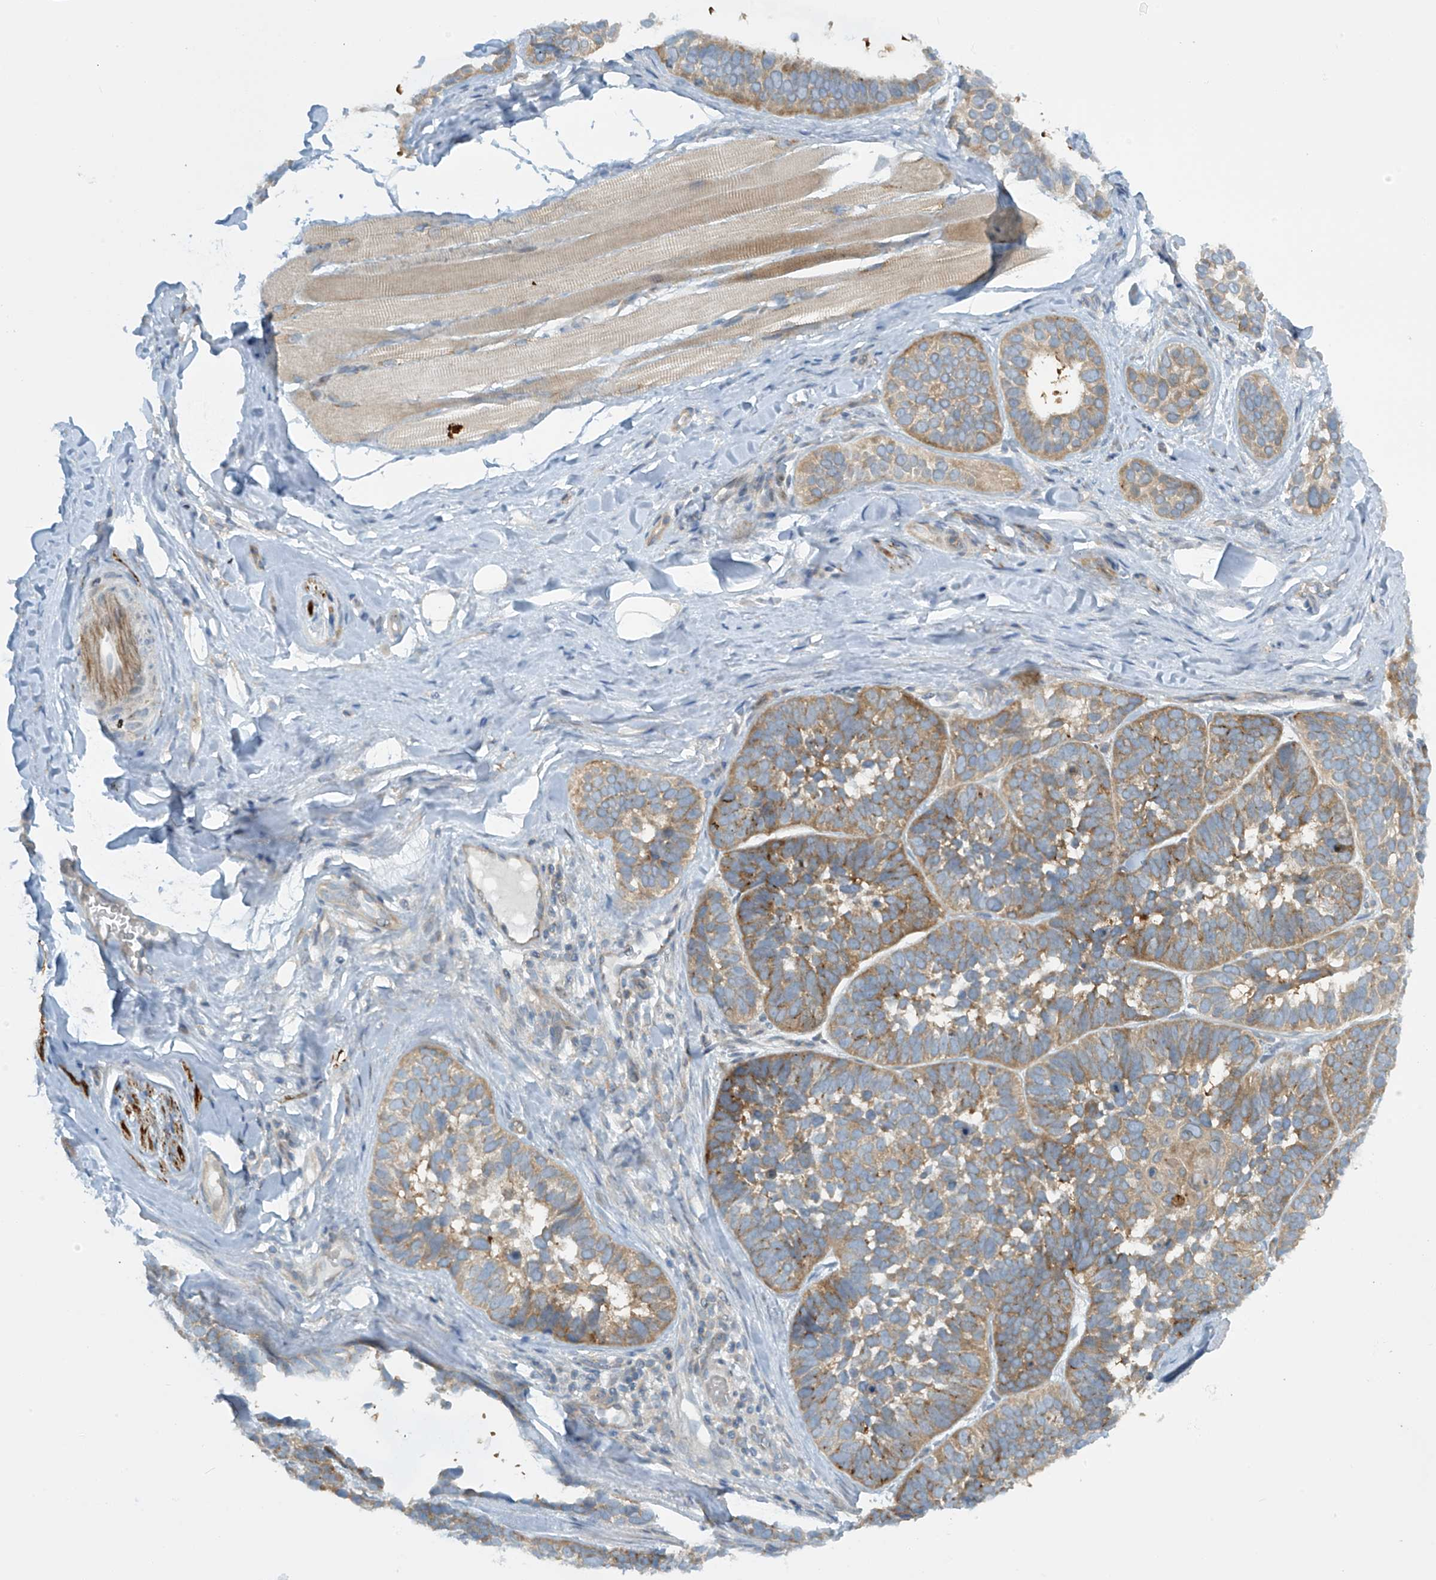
{"staining": {"intensity": "moderate", "quantity": "25%-75%", "location": "cytoplasmic/membranous"}, "tissue": "skin cancer", "cell_type": "Tumor cells", "image_type": "cancer", "snomed": [{"axis": "morphology", "description": "Basal cell carcinoma"}, {"axis": "topography", "description": "Skin"}], "caption": "High-power microscopy captured an immunohistochemistry image of skin cancer (basal cell carcinoma), revealing moderate cytoplasmic/membranous staining in approximately 25%-75% of tumor cells.", "gene": "FSD1L", "patient": {"sex": "male", "age": 62}}